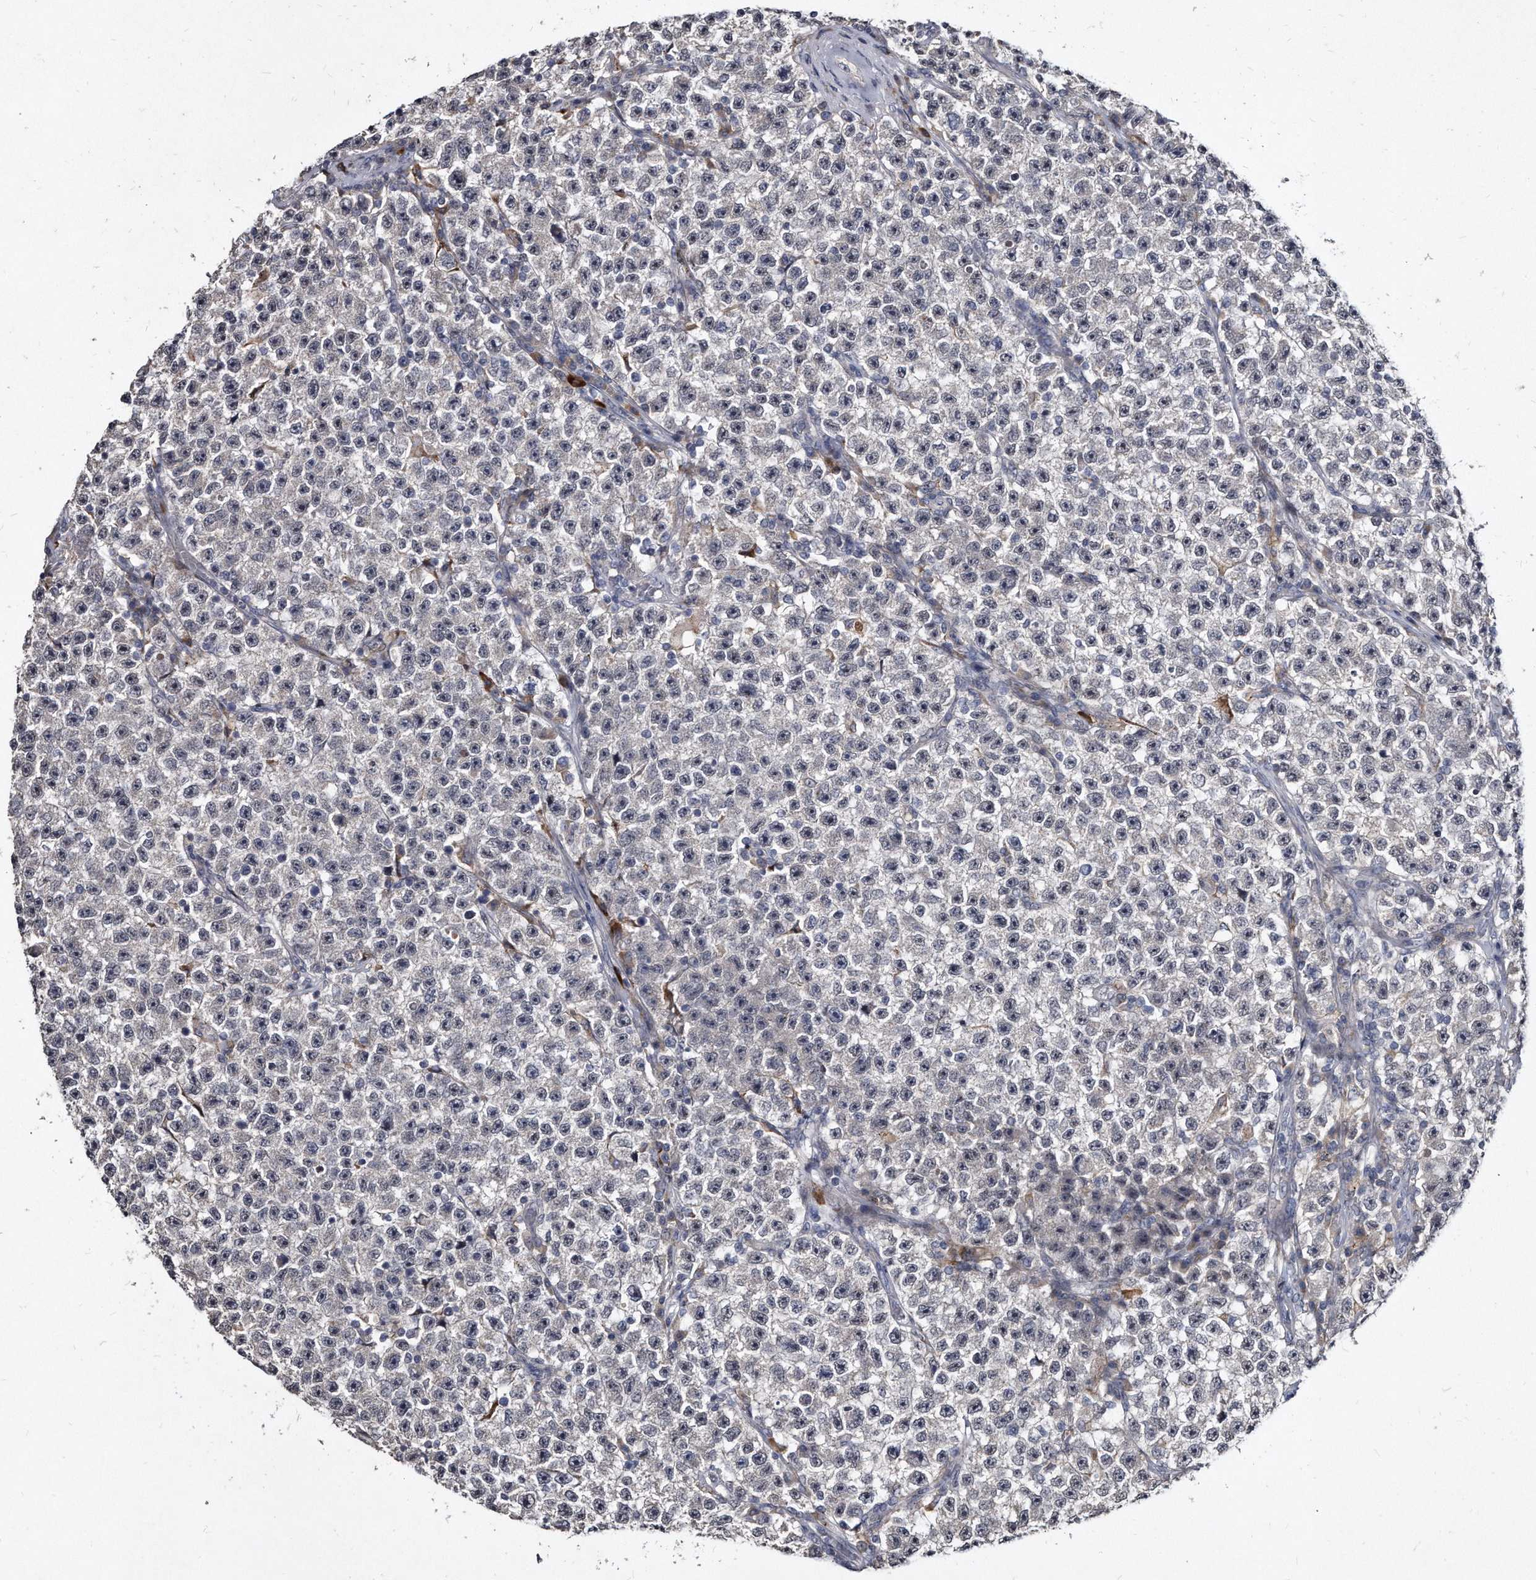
{"staining": {"intensity": "negative", "quantity": "none", "location": "none"}, "tissue": "testis cancer", "cell_type": "Tumor cells", "image_type": "cancer", "snomed": [{"axis": "morphology", "description": "Seminoma, NOS"}, {"axis": "topography", "description": "Testis"}], "caption": "A micrograph of seminoma (testis) stained for a protein displays no brown staining in tumor cells.", "gene": "KLHDC3", "patient": {"sex": "male", "age": 22}}